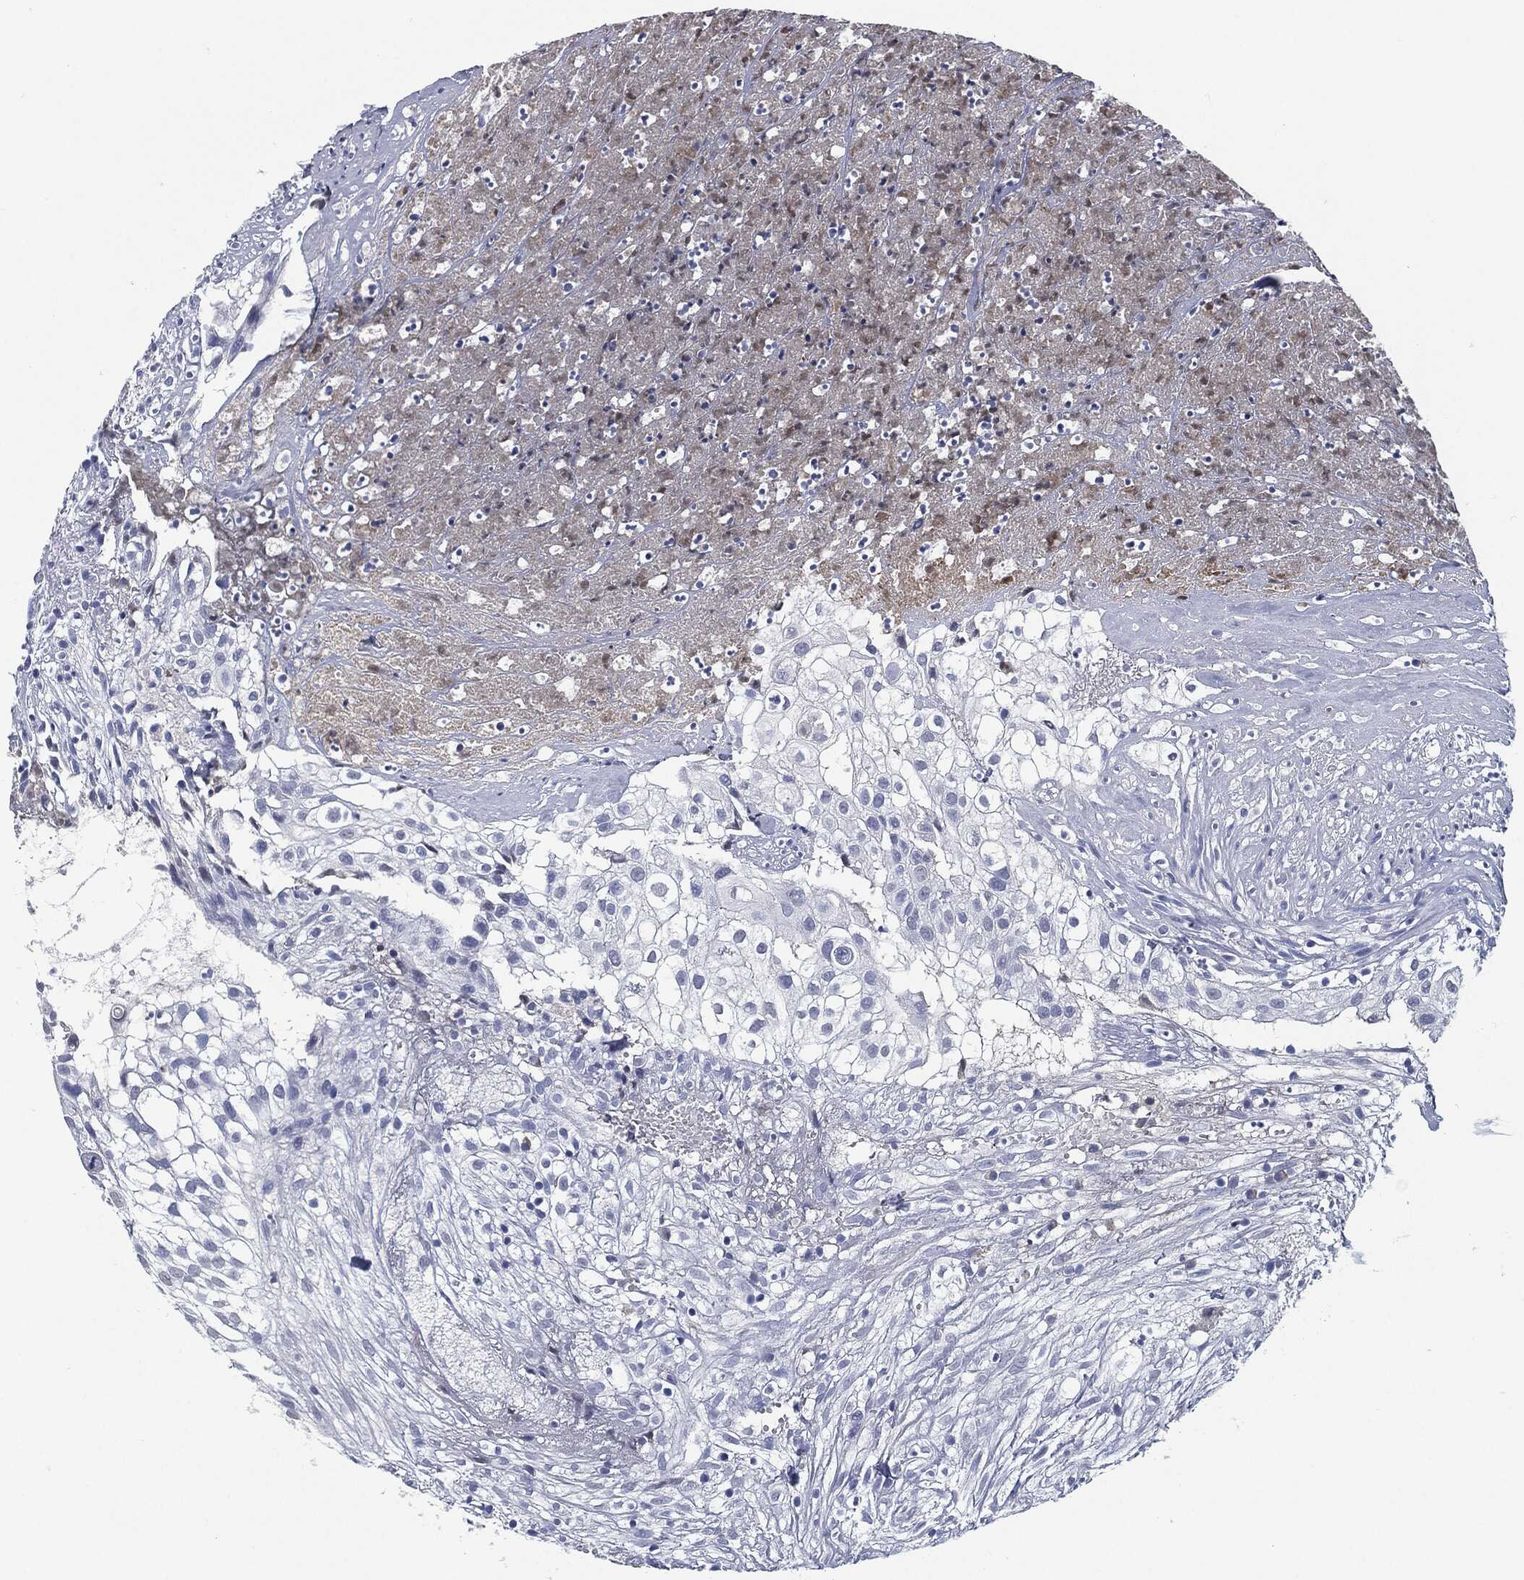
{"staining": {"intensity": "negative", "quantity": "none", "location": "none"}, "tissue": "urothelial cancer", "cell_type": "Tumor cells", "image_type": "cancer", "snomed": [{"axis": "morphology", "description": "Urothelial carcinoma, High grade"}, {"axis": "topography", "description": "Urinary bladder"}], "caption": "IHC of urothelial cancer demonstrates no staining in tumor cells.", "gene": "SIGLEC7", "patient": {"sex": "female", "age": 79}}